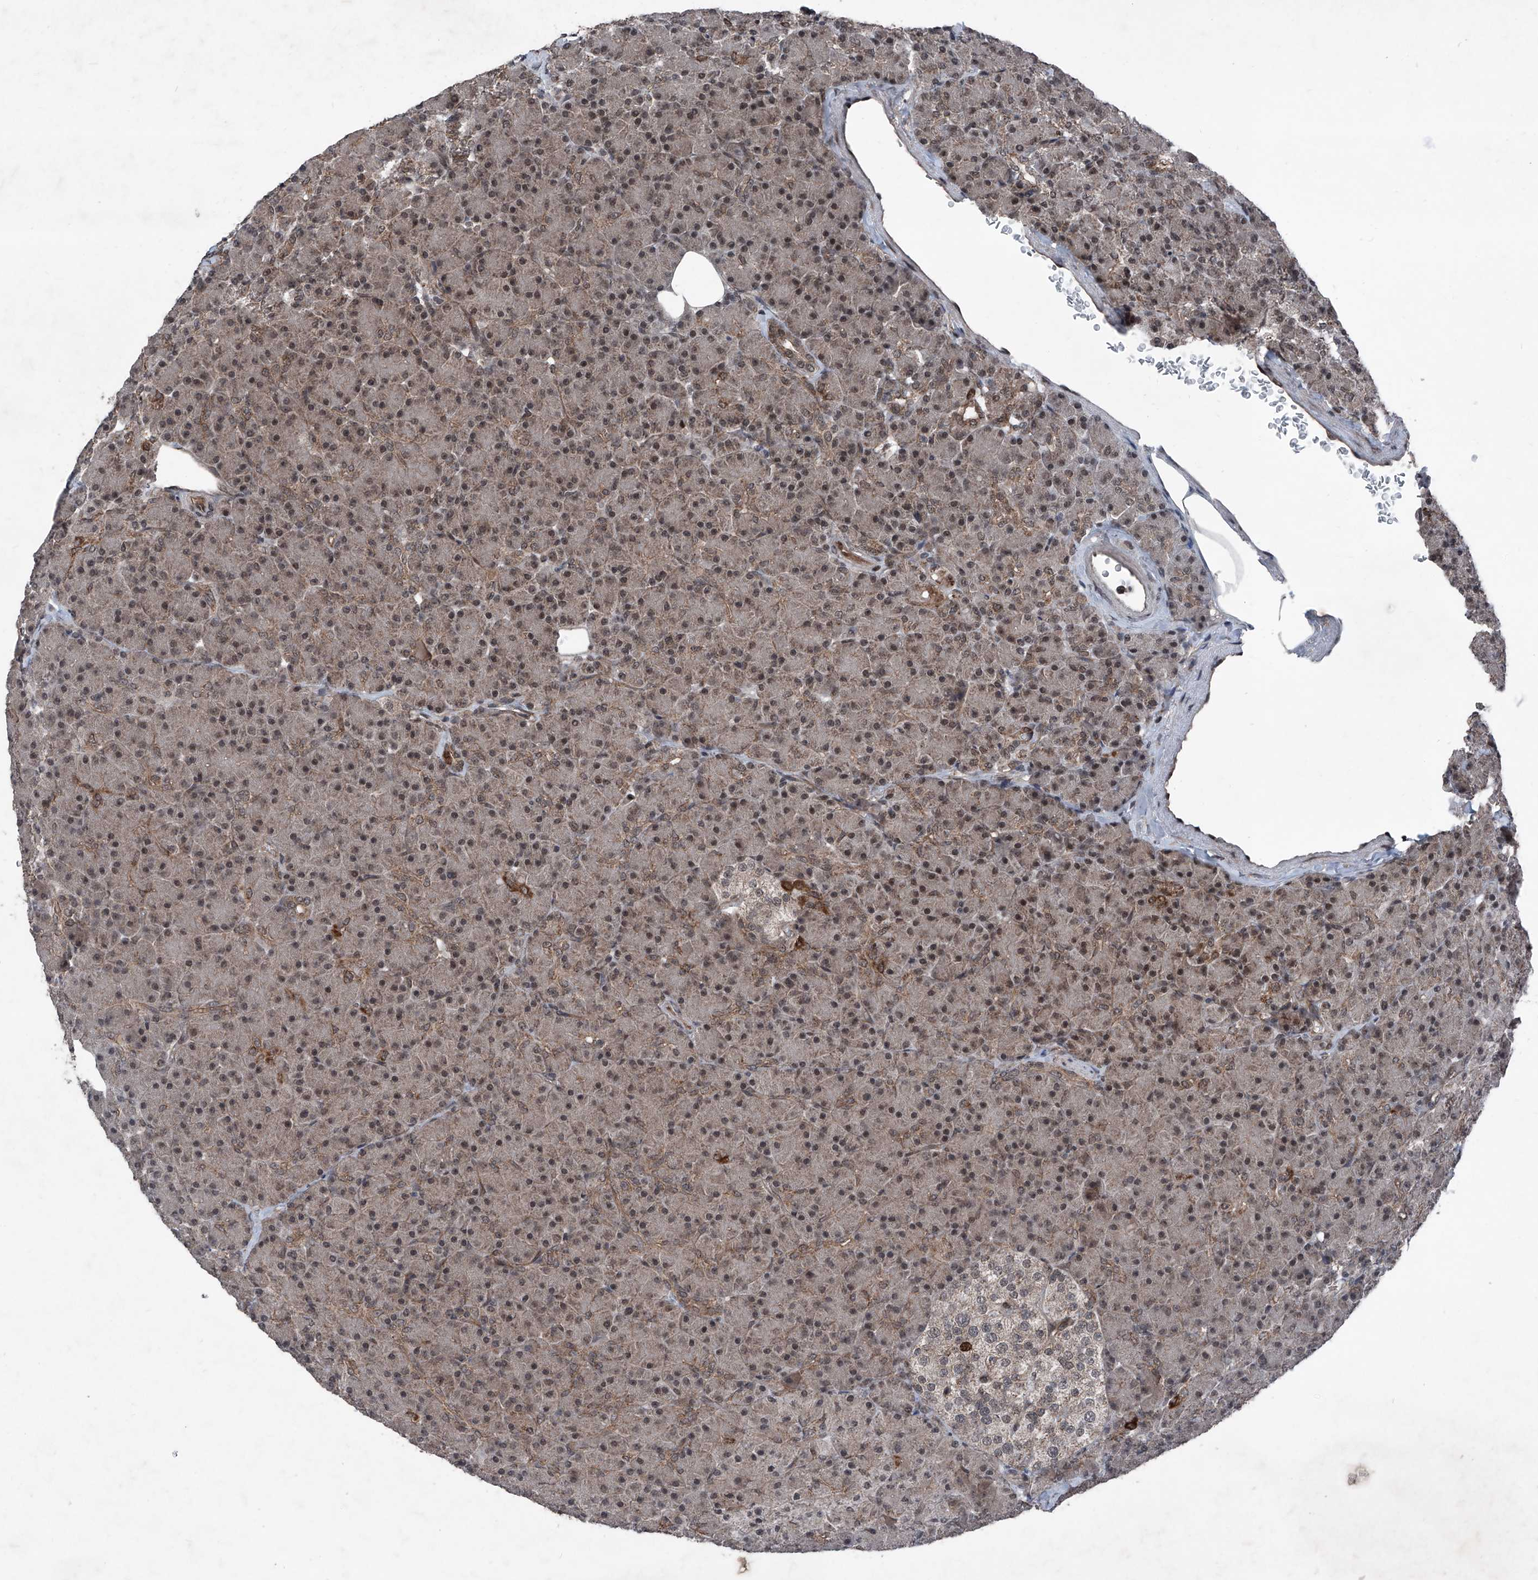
{"staining": {"intensity": "moderate", "quantity": ">75%", "location": "cytoplasmic/membranous,nuclear"}, "tissue": "pancreas", "cell_type": "Exocrine glandular cells", "image_type": "normal", "snomed": [{"axis": "morphology", "description": "Normal tissue, NOS"}, {"axis": "topography", "description": "Pancreas"}], "caption": "DAB (3,3'-diaminobenzidine) immunohistochemical staining of benign pancreas shows moderate cytoplasmic/membranous,nuclear protein expression in approximately >75% of exocrine glandular cells.", "gene": "COA7", "patient": {"sex": "female", "age": 43}}